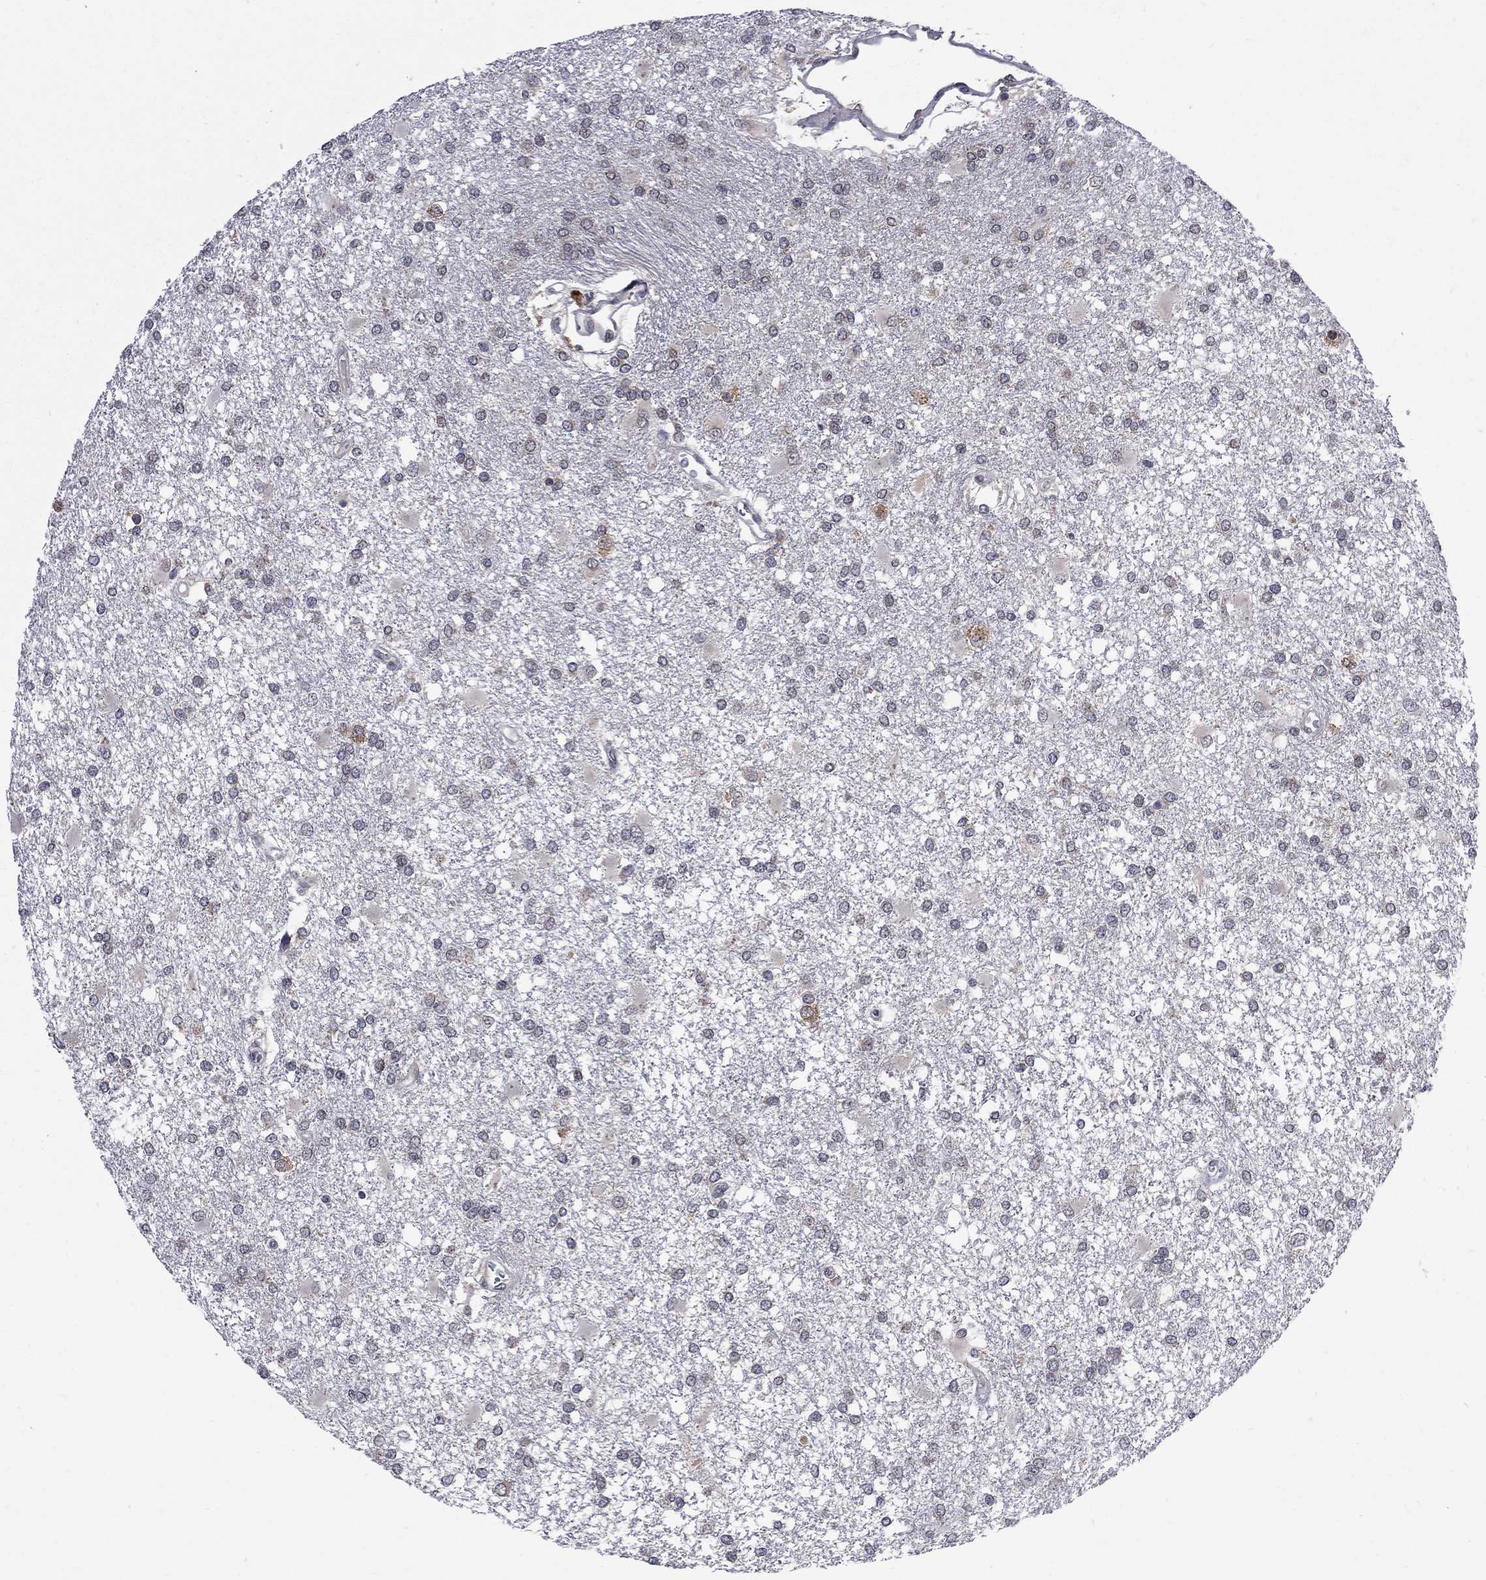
{"staining": {"intensity": "negative", "quantity": "none", "location": "none"}, "tissue": "glioma", "cell_type": "Tumor cells", "image_type": "cancer", "snomed": [{"axis": "morphology", "description": "Glioma, malignant, High grade"}, {"axis": "topography", "description": "Cerebral cortex"}], "caption": "Image shows no significant protein staining in tumor cells of malignant high-grade glioma.", "gene": "CNOT11", "patient": {"sex": "male", "age": 79}}